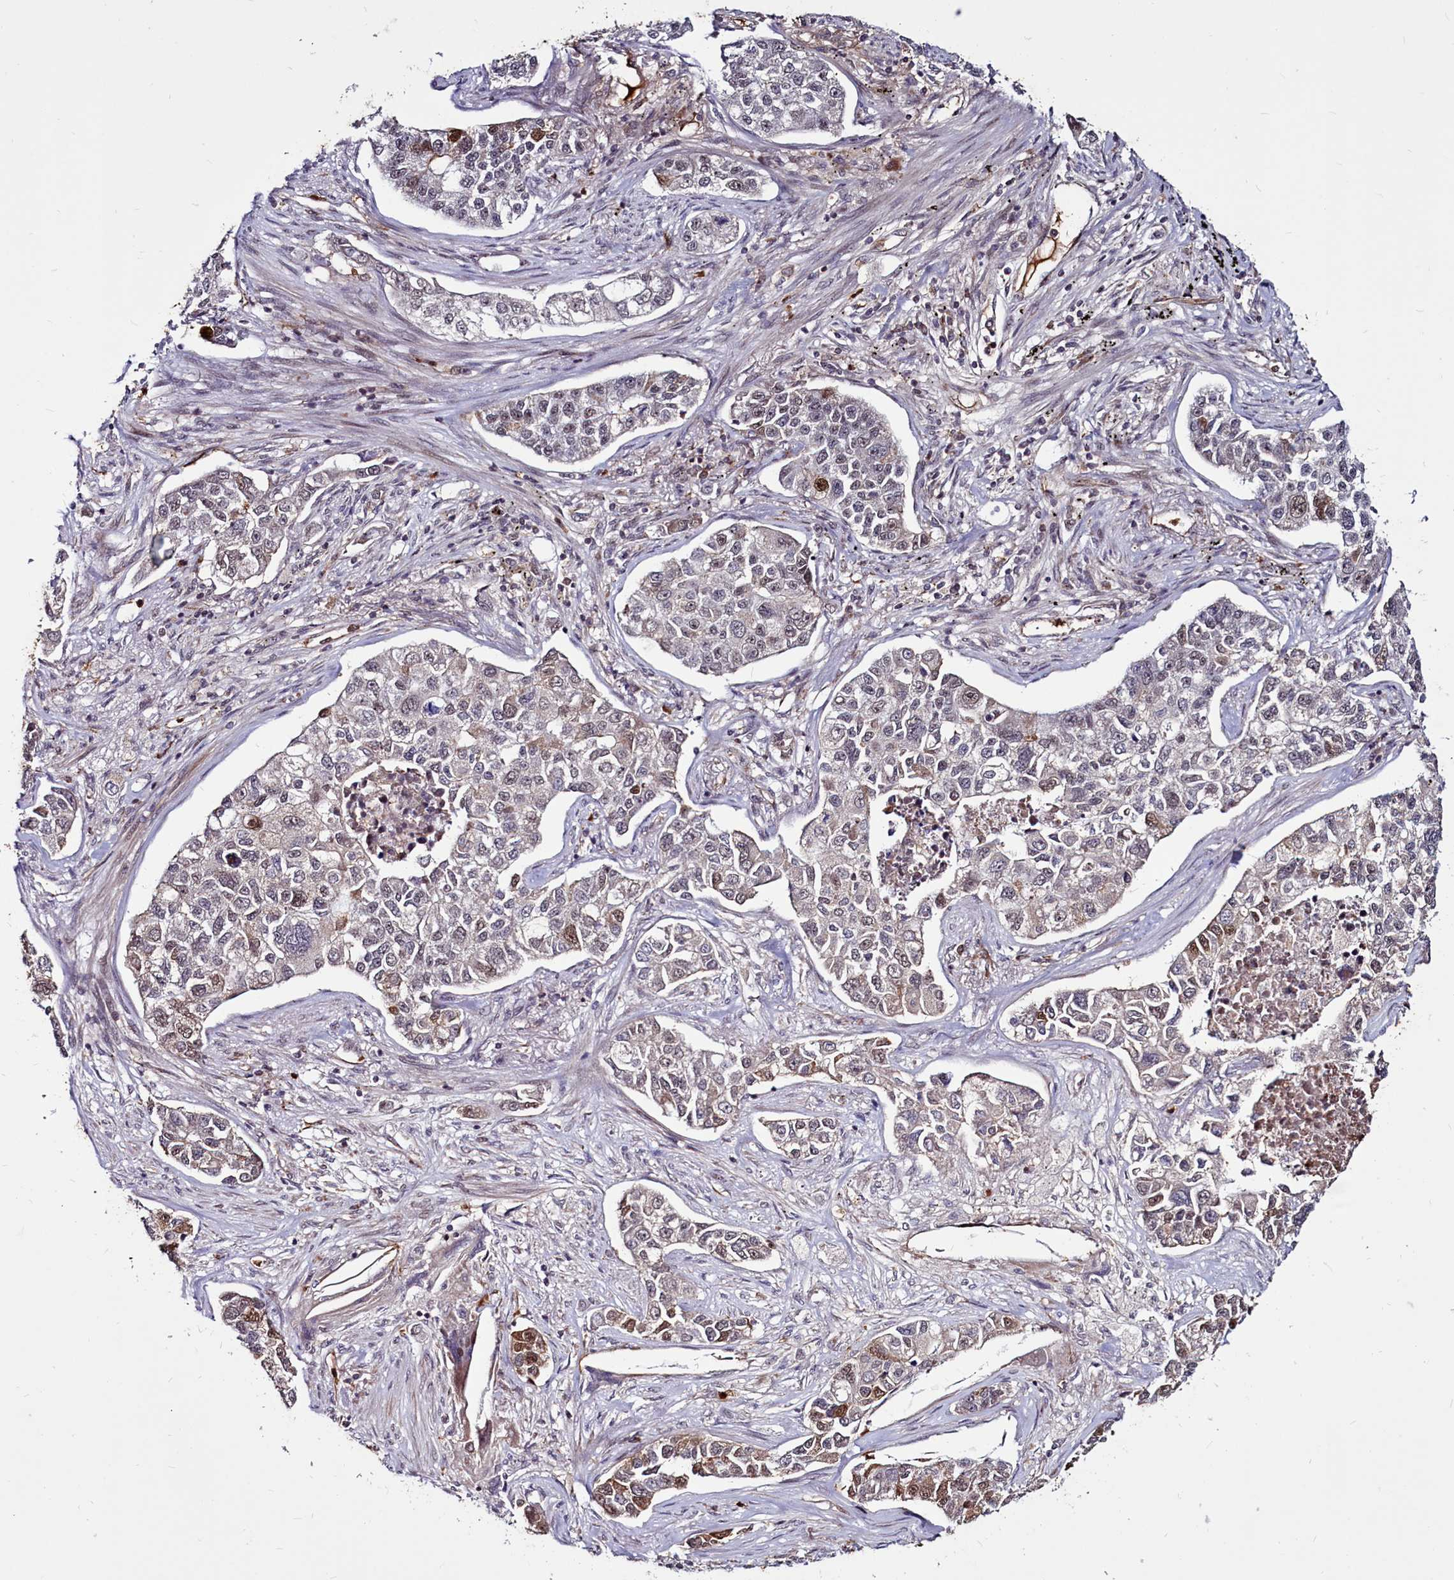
{"staining": {"intensity": "moderate", "quantity": "<25%", "location": "cytoplasmic/membranous,nuclear"}, "tissue": "lung cancer", "cell_type": "Tumor cells", "image_type": "cancer", "snomed": [{"axis": "morphology", "description": "Adenocarcinoma, NOS"}, {"axis": "topography", "description": "Lung"}], "caption": "Brown immunohistochemical staining in human adenocarcinoma (lung) reveals moderate cytoplasmic/membranous and nuclear positivity in approximately <25% of tumor cells.", "gene": "CLK3", "patient": {"sex": "male", "age": 49}}